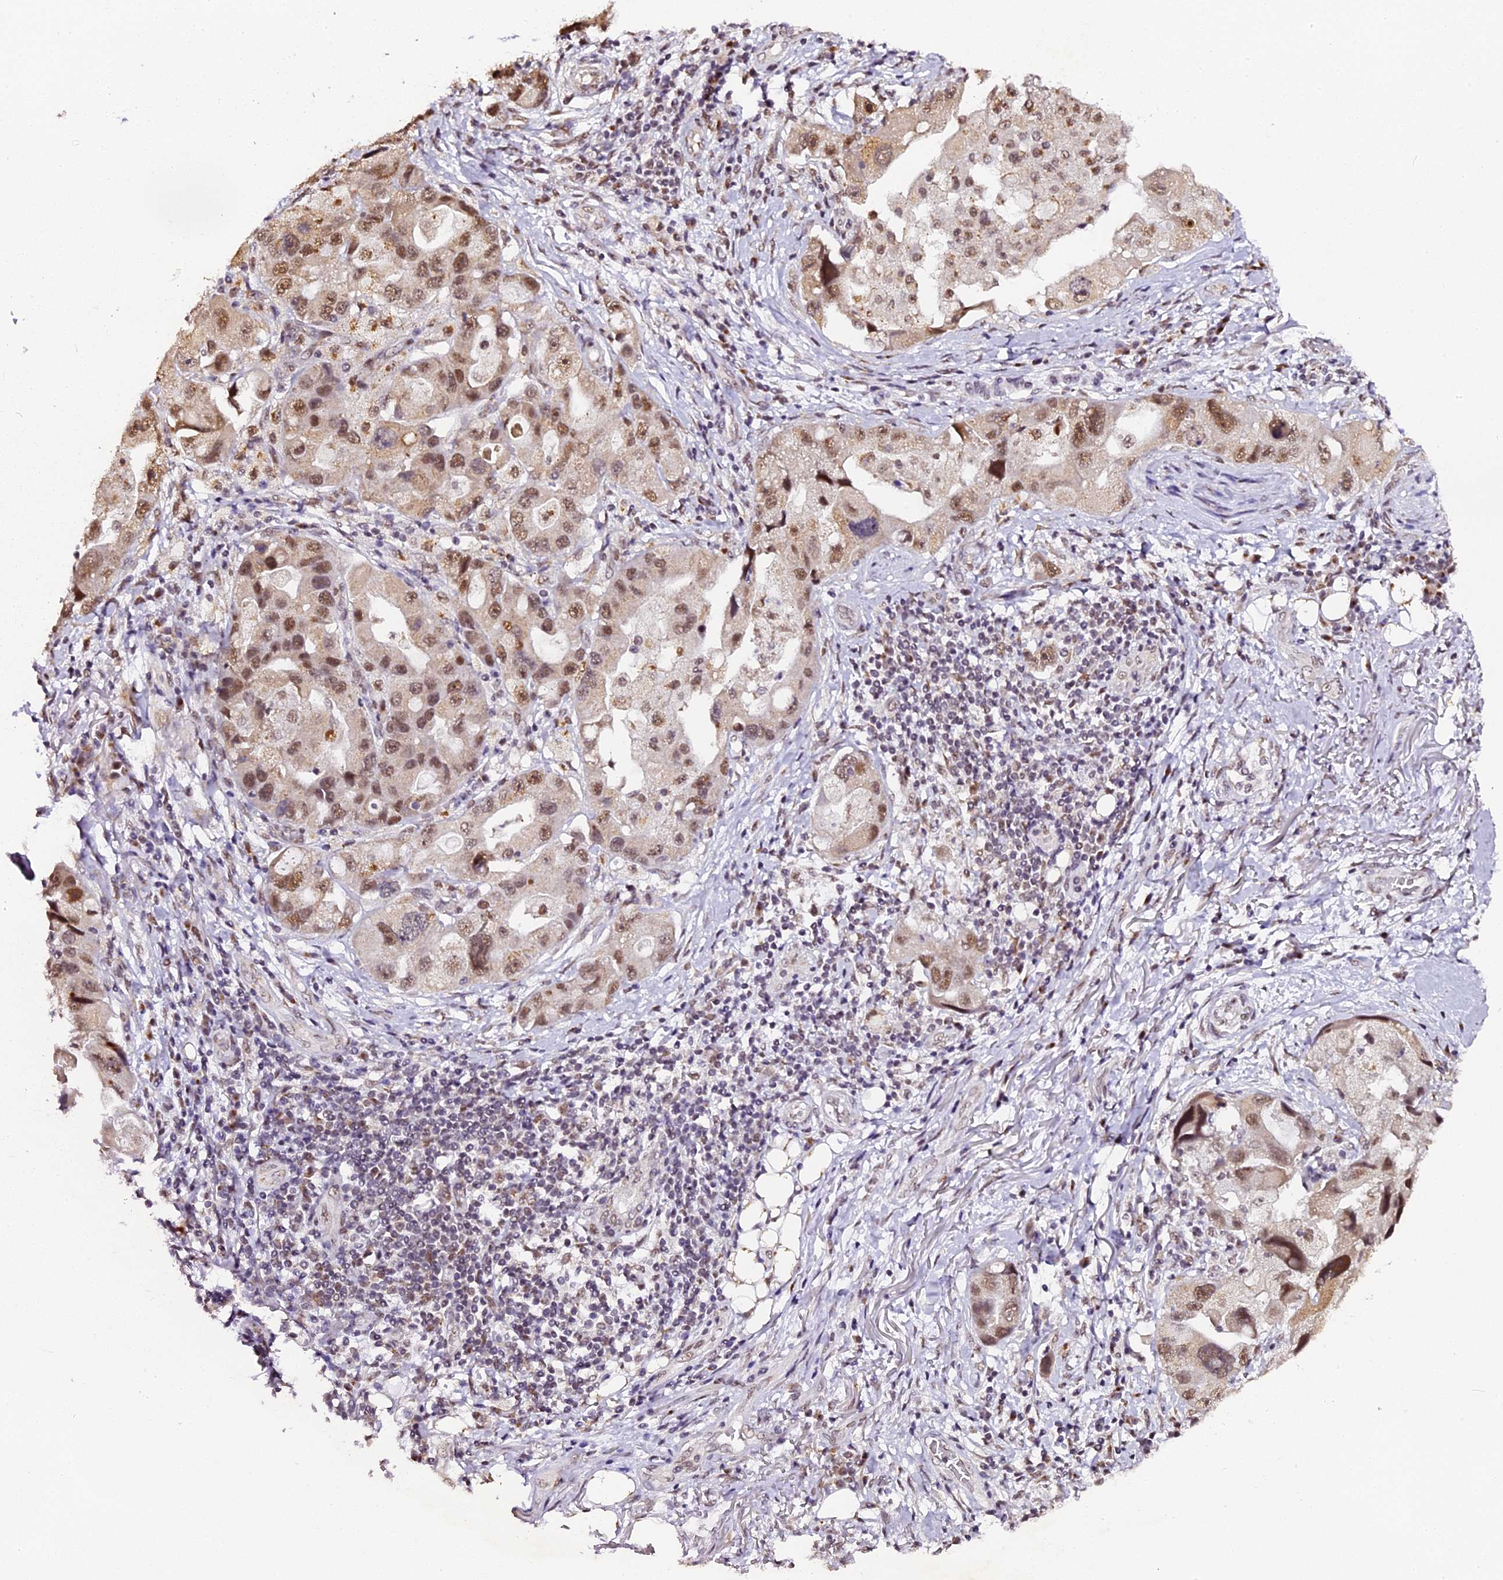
{"staining": {"intensity": "moderate", "quantity": ">75%", "location": "nuclear"}, "tissue": "lung cancer", "cell_type": "Tumor cells", "image_type": "cancer", "snomed": [{"axis": "morphology", "description": "Adenocarcinoma, NOS"}, {"axis": "topography", "description": "Lung"}], "caption": "Brown immunohistochemical staining in human adenocarcinoma (lung) demonstrates moderate nuclear positivity in approximately >75% of tumor cells. (DAB IHC with brightfield microscopy, high magnification).", "gene": "NCBP1", "patient": {"sex": "female", "age": 54}}